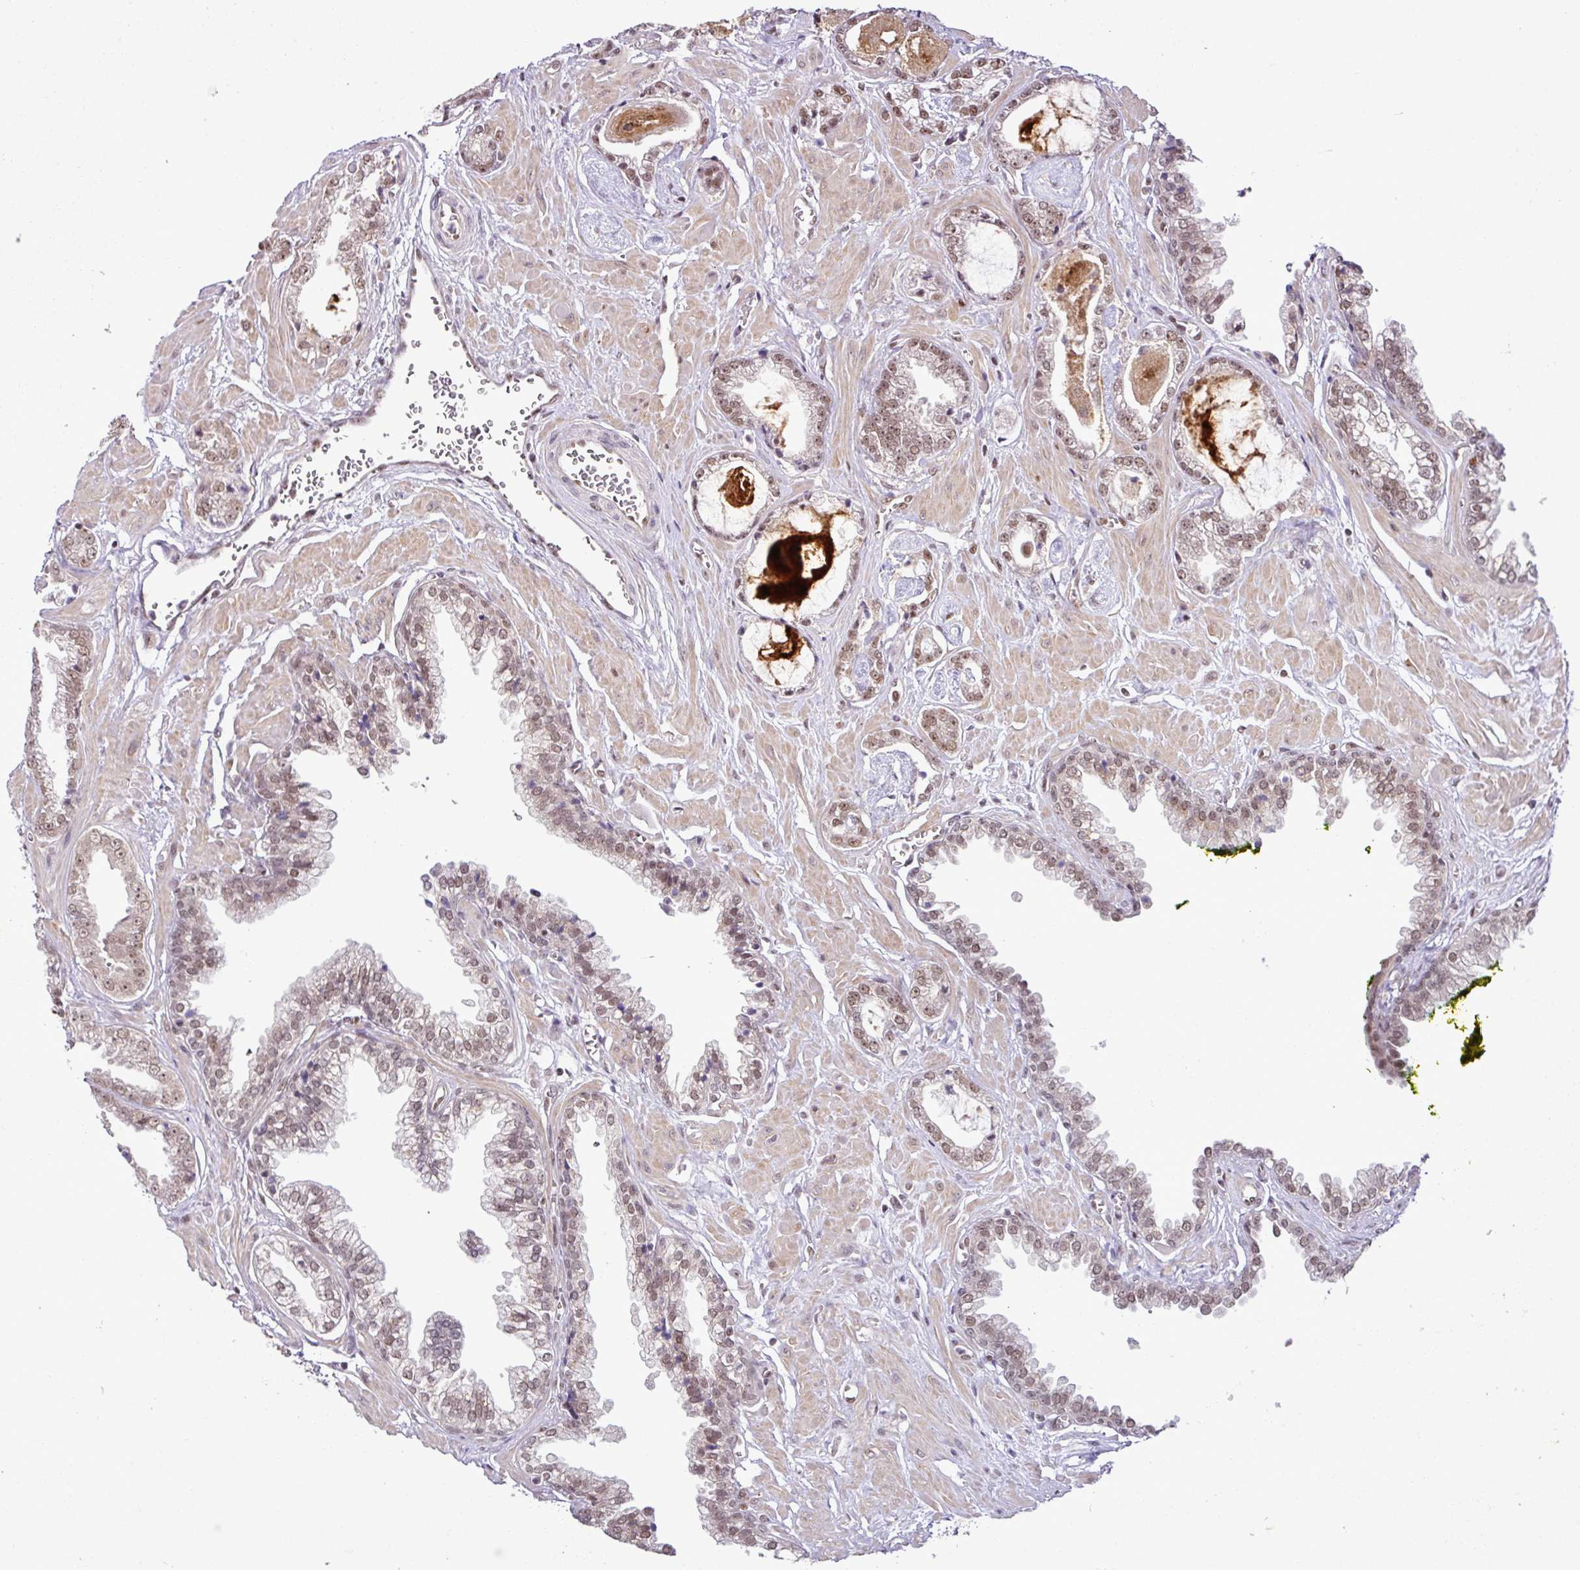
{"staining": {"intensity": "moderate", "quantity": ">75%", "location": "nuclear"}, "tissue": "prostate cancer", "cell_type": "Tumor cells", "image_type": "cancer", "snomed": [{"axis": "morphology", "description": "Adenocarcinoma, Low grade"}, {"axis": "topography", "description": "Prostate"}], "caption": "Protein staining of adenocarcinoma (low-grade) (prostate) tissue exhibits moderate nuclear staining in about >75% of tumor cells.", "gene": "PGAP4", "patient": {"sex": "male", "age": 60}}